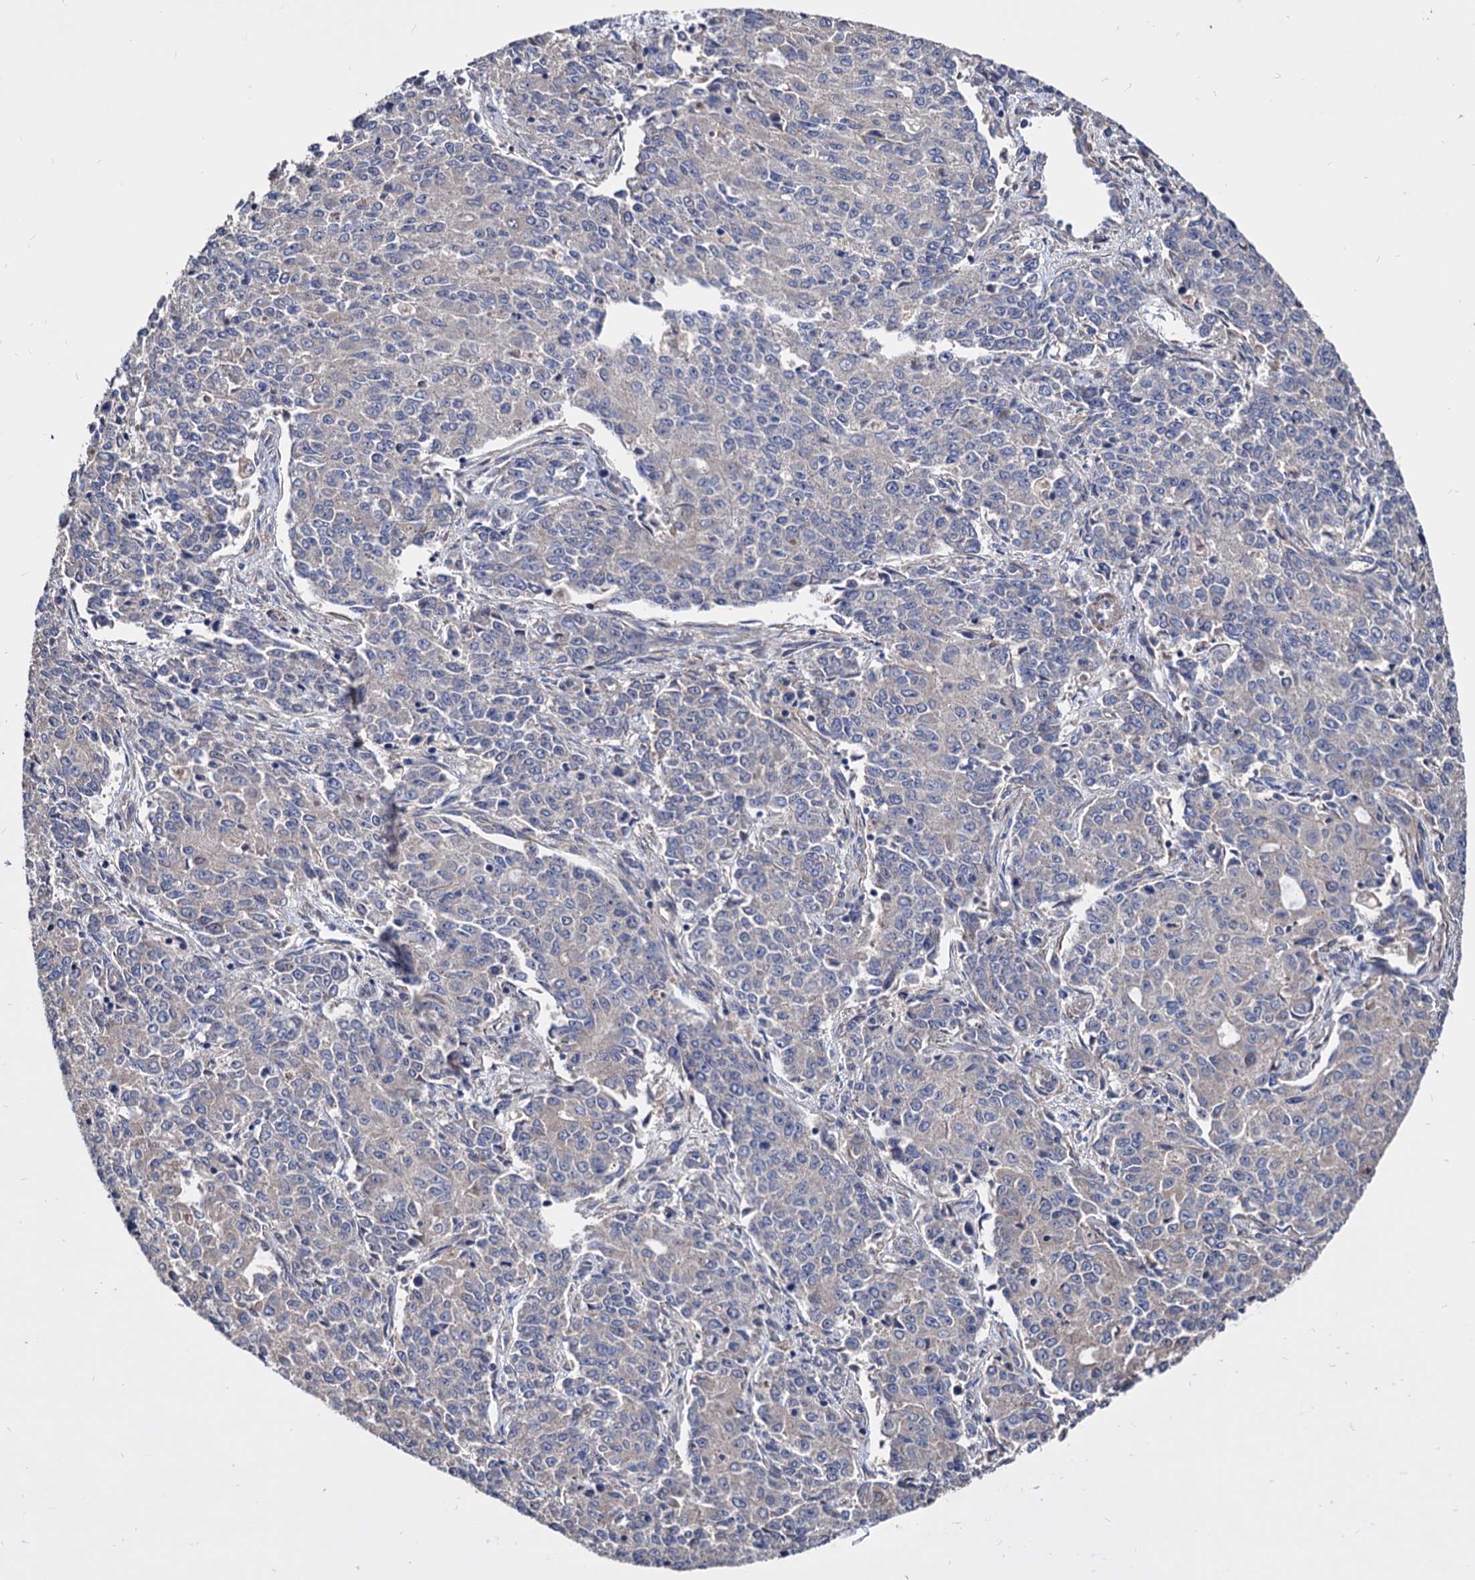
{"staining": {"intensity": "negative", "quantity": "none", "location": "none"}, "tissue": "endometrial cancer", "cell_type": "Tumor cells", "image_type": "cancer", "snomed": [{"axis": "morphology", "description": "Adenocarcinoma, NOS"}, {"axis": "topography", "description": "Endometrium"}], "caption": "Immunohistochemistry photomicrograph of neoplastic tissue: human endometrial adenocarcinoma stained with DAB (3,3'-diaminobenzidine) exhibits no significant protein staining in tumor cells. The staining is performed using DAB brown chromogen with nuclei counter-stained in using hematoxylin.", "gene": "WDR11", "patient": {"sex": "female", "age": 50}}